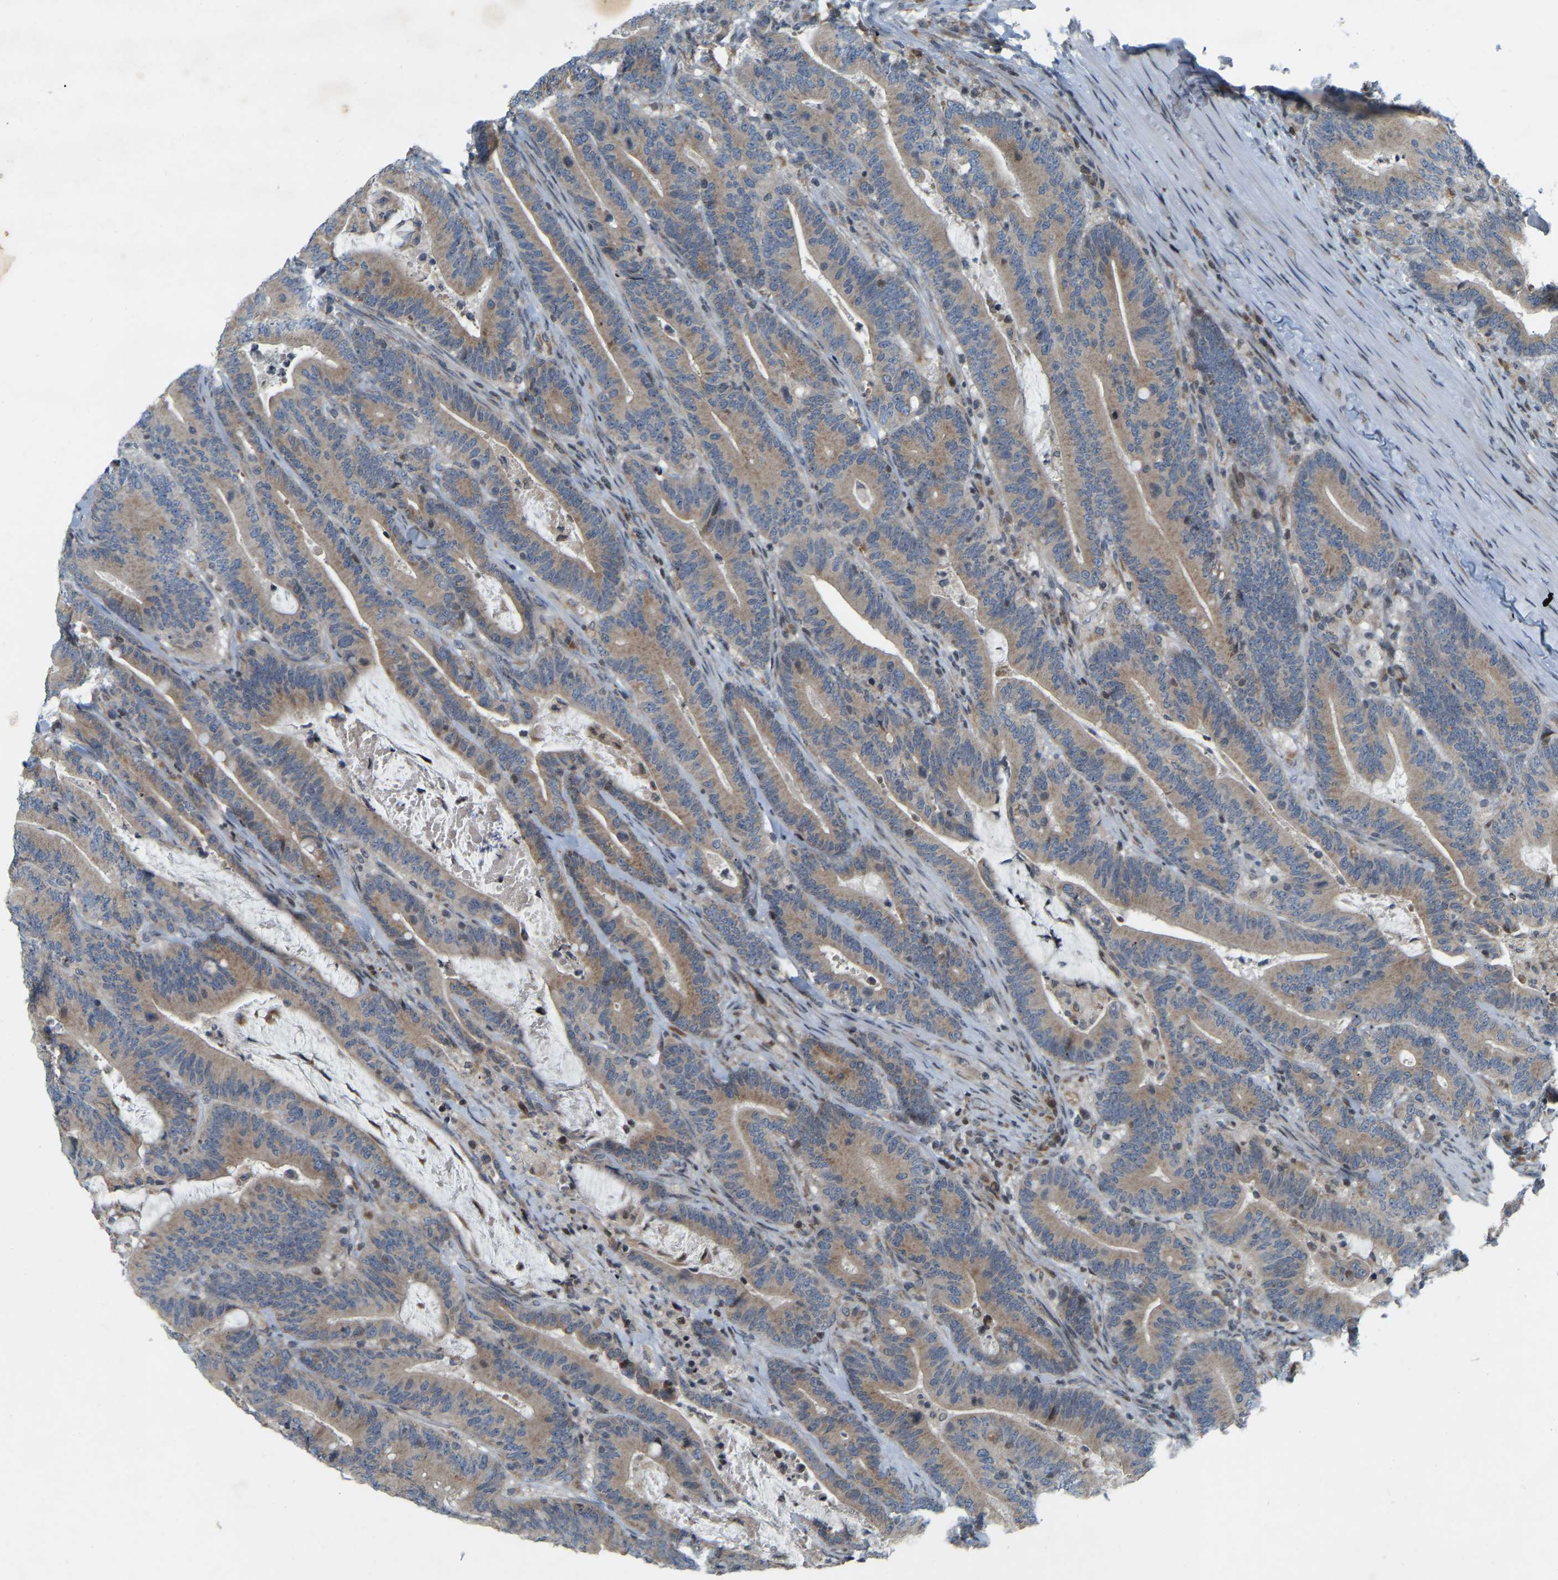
{"staining": {"intensity": "moderate", "quantity": ">75%", "location": "cytoplasmic/membranous"}, "tissue": "colorectal cancer", "cell_type": "Tumor cells", "image_type": "cancer", "snomed": [{"axis": "morphology", "description": "Adenocarcinoma, NOS"}, {"axis": "topography", "description": "Colon"}], "caption": "Human colorectal cancer stained with a brown dye reveals moderate cytoplasmic/membranous positive expression in approximately >75% of tumor cells.", "gene": "PARL", "patient": {"sex": "female", "age": 66}}